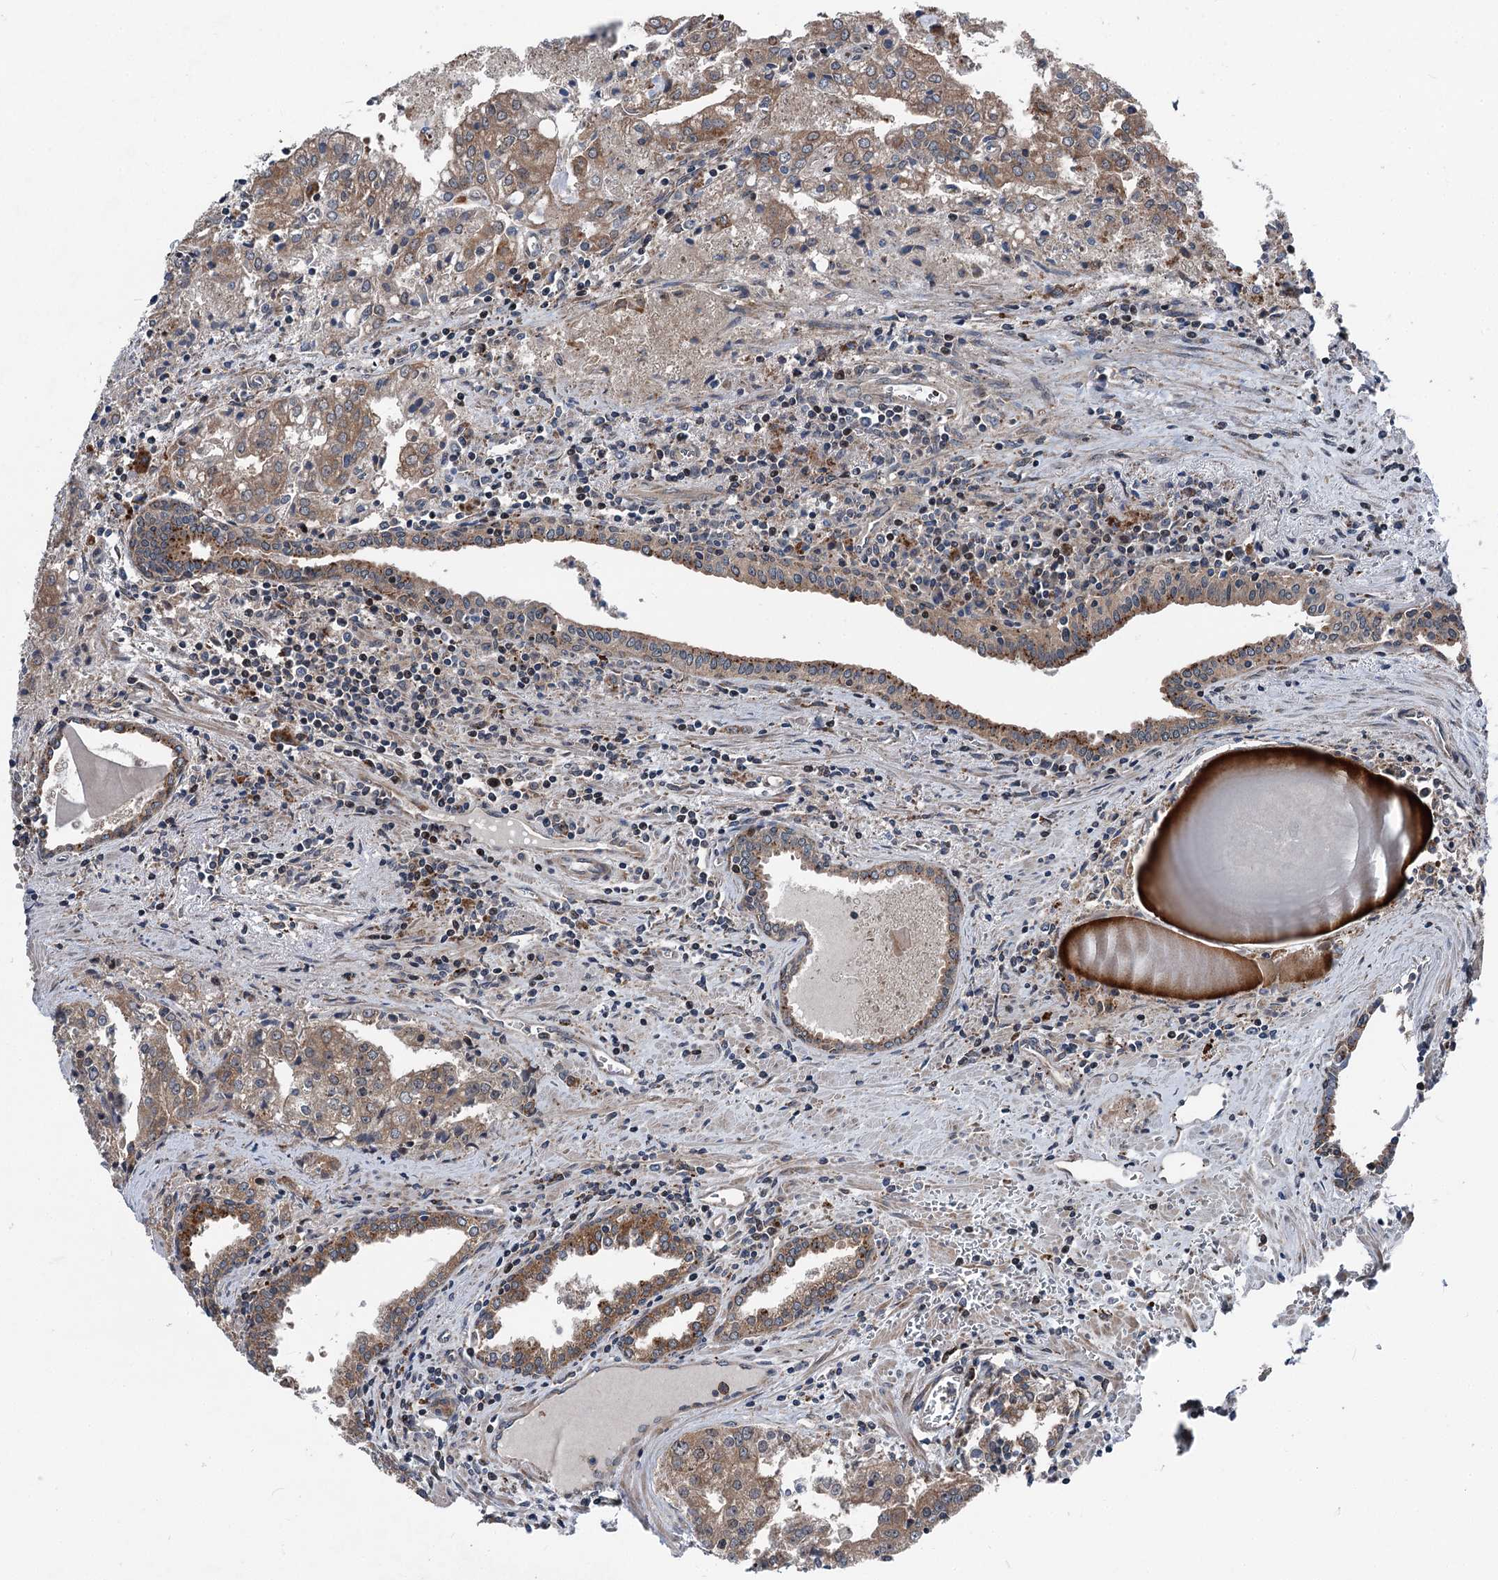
{"staining": {"intensity": "moderate", "quantity": ">75%", "location": "cytoplasmic/membranous"}, "tissue": "prostate cancer", "cell_type": "Tumor cells", "image_type": "cancer", "snomed": [{"axis": "morphology", "description": "Adenocarcinoma, High grade"}, {"axis": "topography", "description": "Prostate"}], "caption": "The image demonstrates a brown stain indicating the presence of a protein in the cytoplasmic/membranous of tumor cells in prostate cancer (adenocarcinoma (high-grade)). The staining was performed using DAB (3,3'-diaminobenzidine), with brown indicating positive protein expression. Nuclei are stained blue with hematoxylin.", "gene": "POLR1D", "patient": {"sex": "male", "age": 68}}